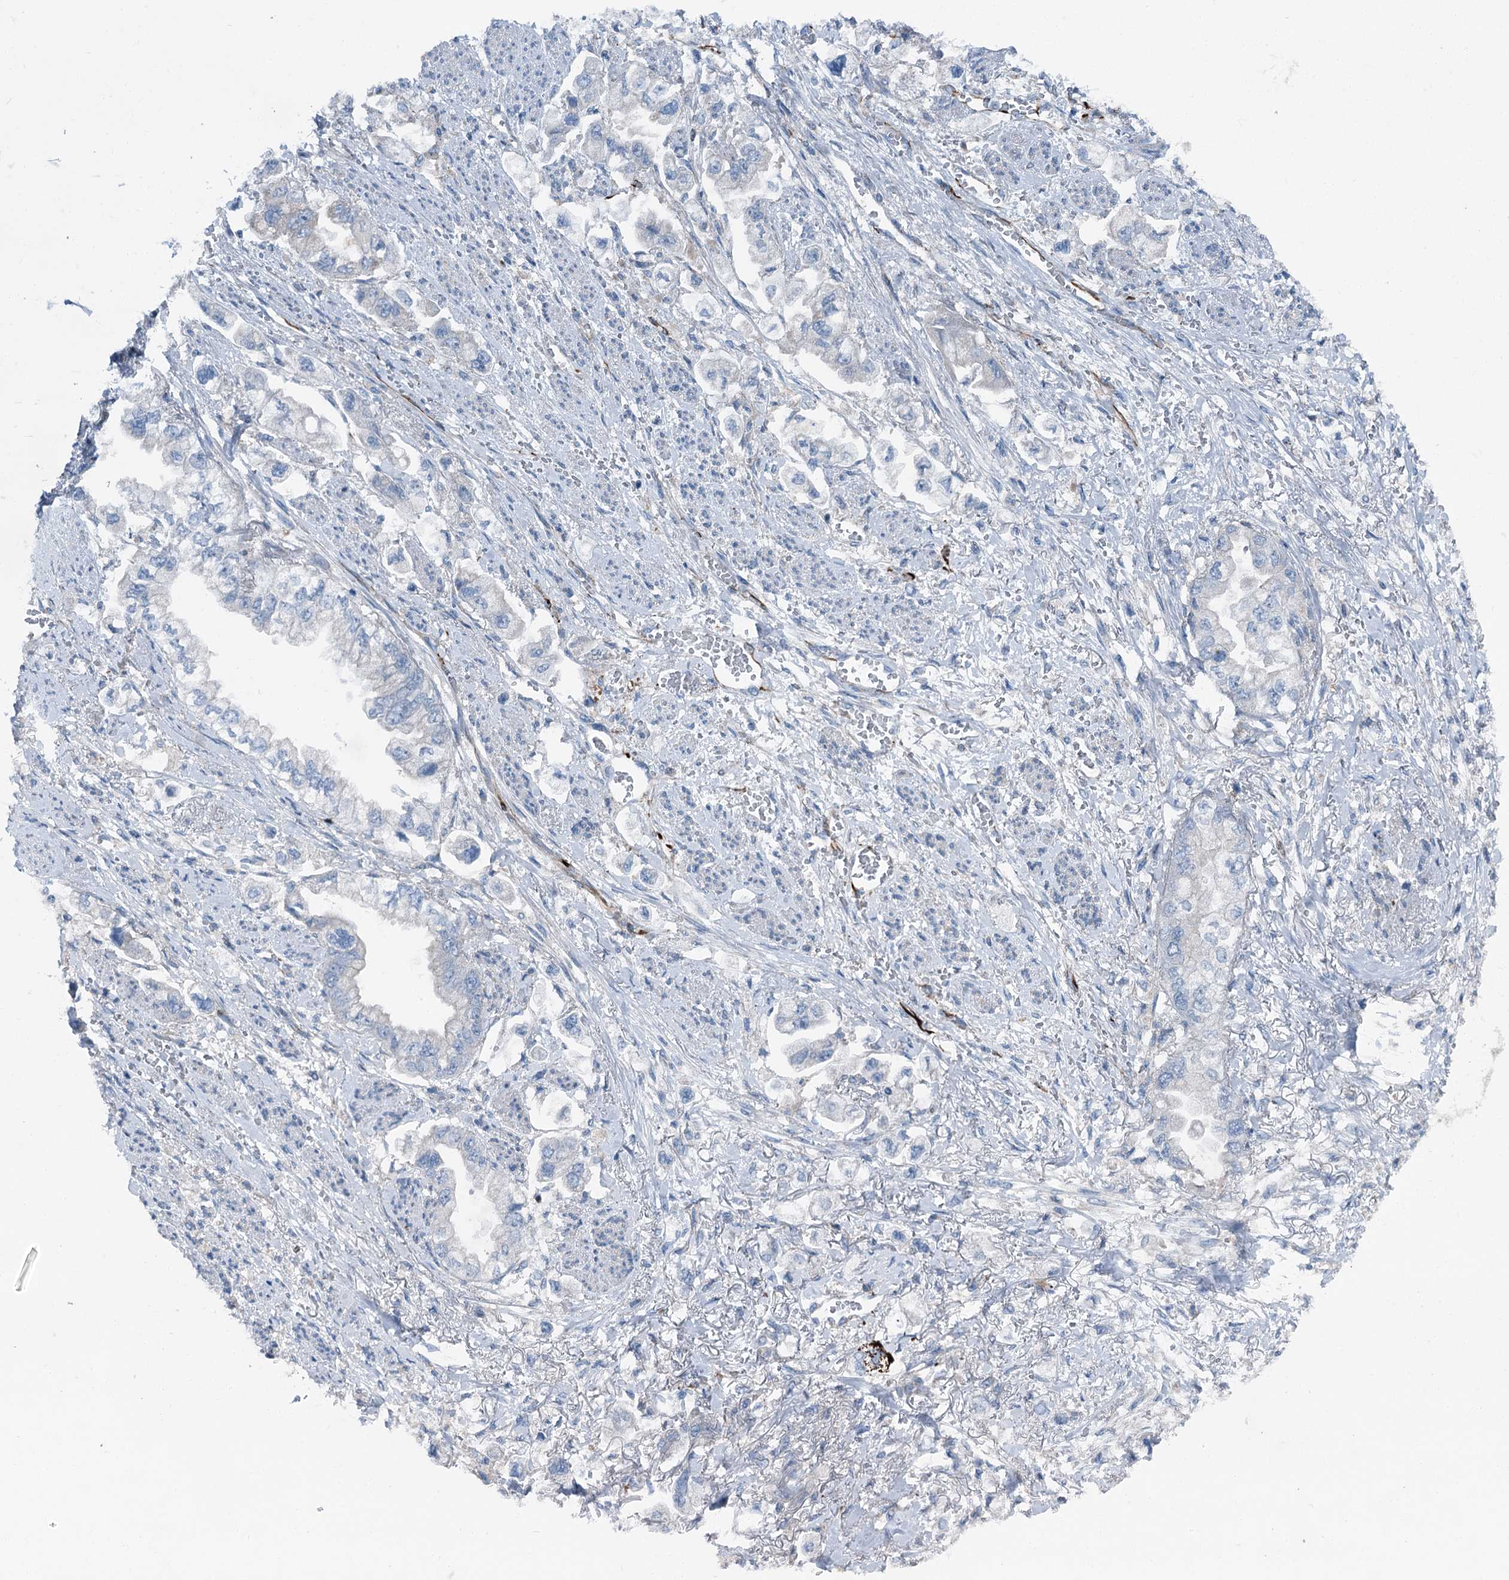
{"staining": {"intensity": "negative", "quantity": "none", "location": "none"}, "tissue": "stomach cancer", "cell_type": "Tumor cells", "image_type": "cancer", "snomed": [{"axis": "morphology", "description": "Adenocarcinoma, NOS"}, {"axis": "topography", "description": "Stomach"}], "caption": "High power microscopy photomicrograph of an immunohistochemistry (IHC) image of stomach cancer, revealing no significant expression in tumor cells.", "gene": "AXL", "patient": {"sex": "male", "age": 62}}